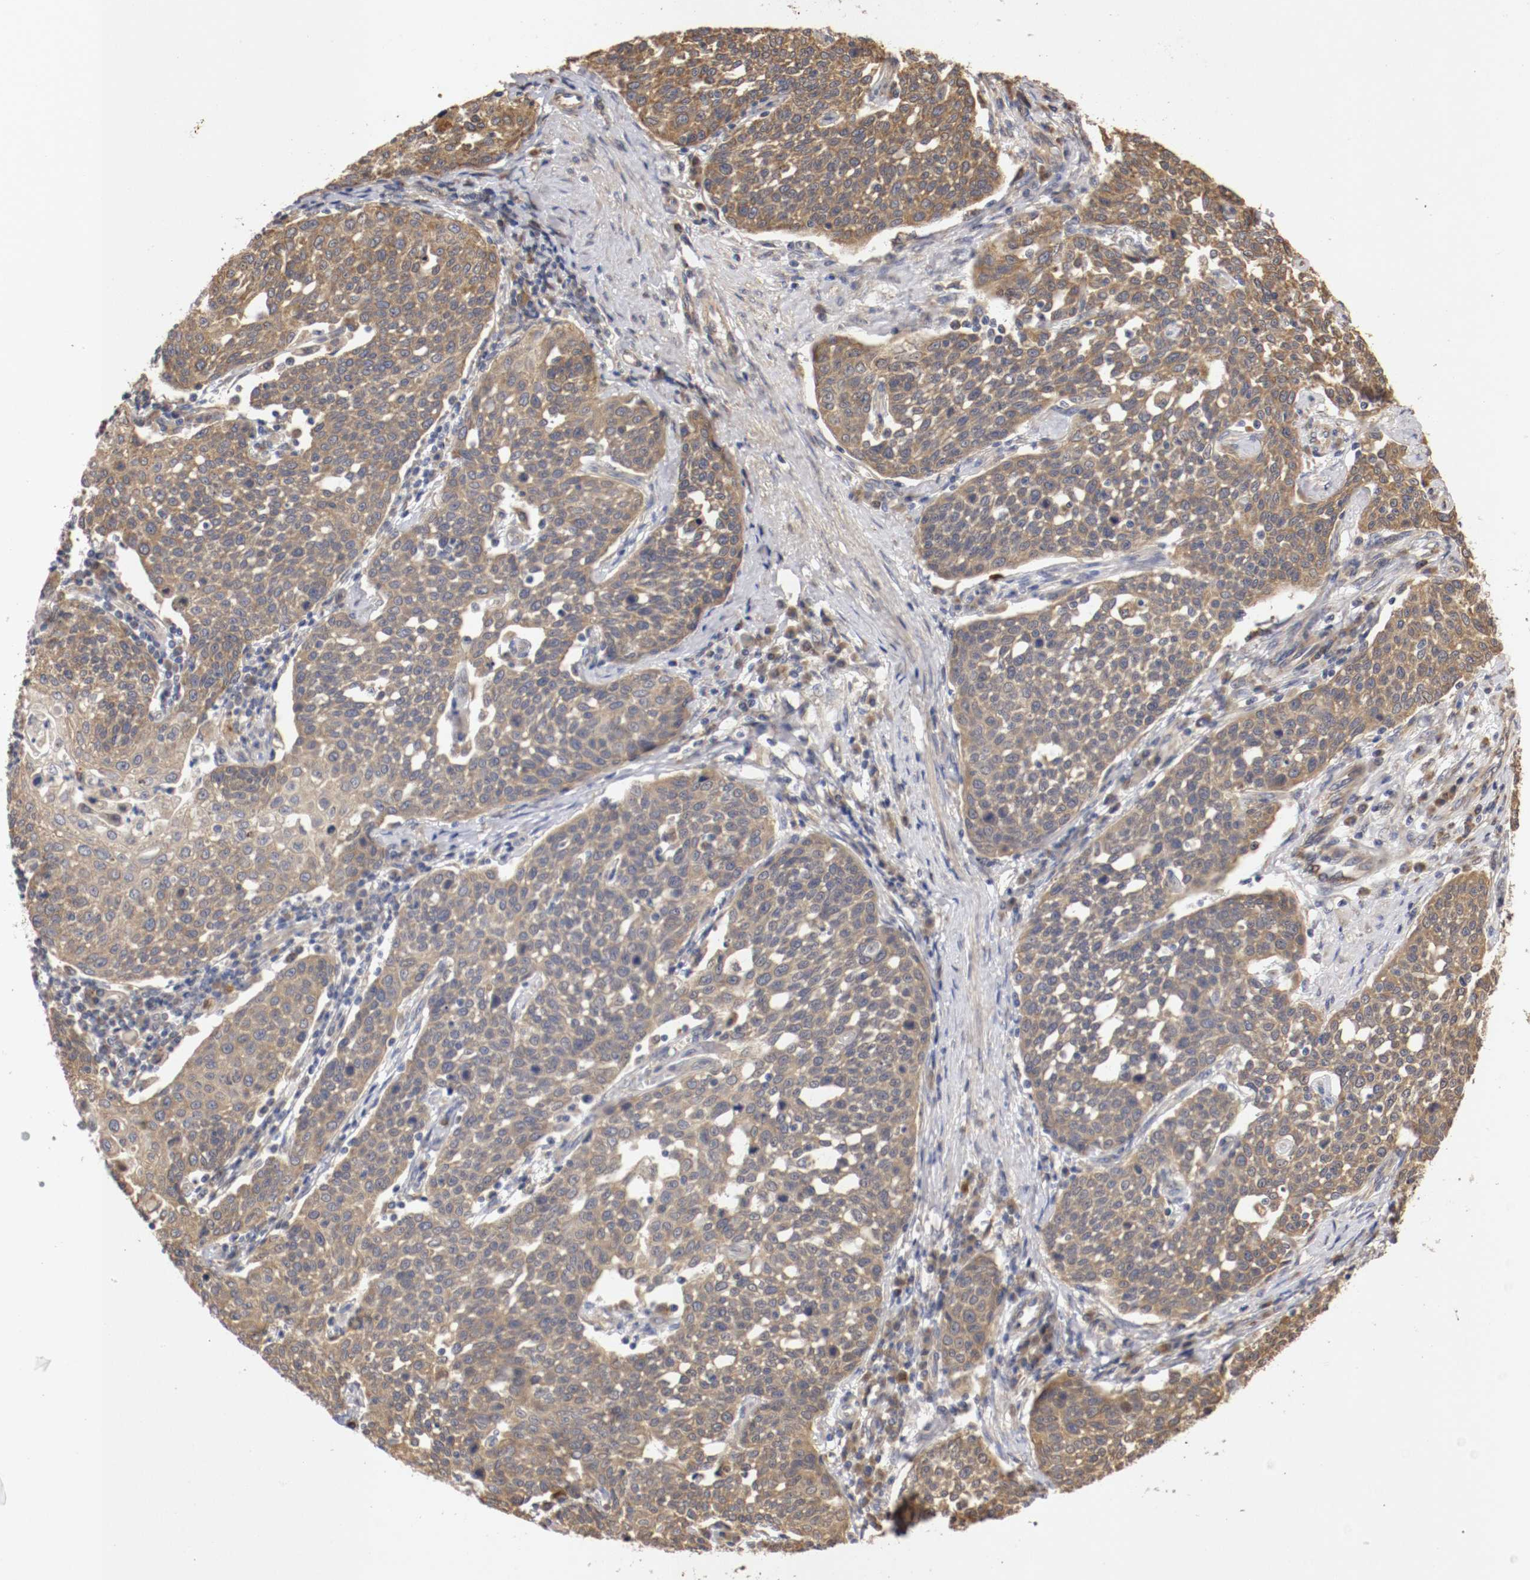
{"staining": {"intensity": "moderate", "quantity": ">75%", "location": "cytoplasmic/membranous"}, "tissue": "cervical cancer", "cell_type": "Tumor cells", "image_type": "cancer", "snomed": [{"axis": "morphology", "description": "Squamous cell carcinoma, NOS"}, {"axis": "topography", "description": "Cervix"}], "caption": "High-power microscopy captured an immunohistochemistry image of cervical squamous cell carcinoma, revealing moderate cytoplasmic/membranous staining in about >75% of tumor cells.", "gene": "VEZT", "patient": {"sex": "female", "age": 34}}